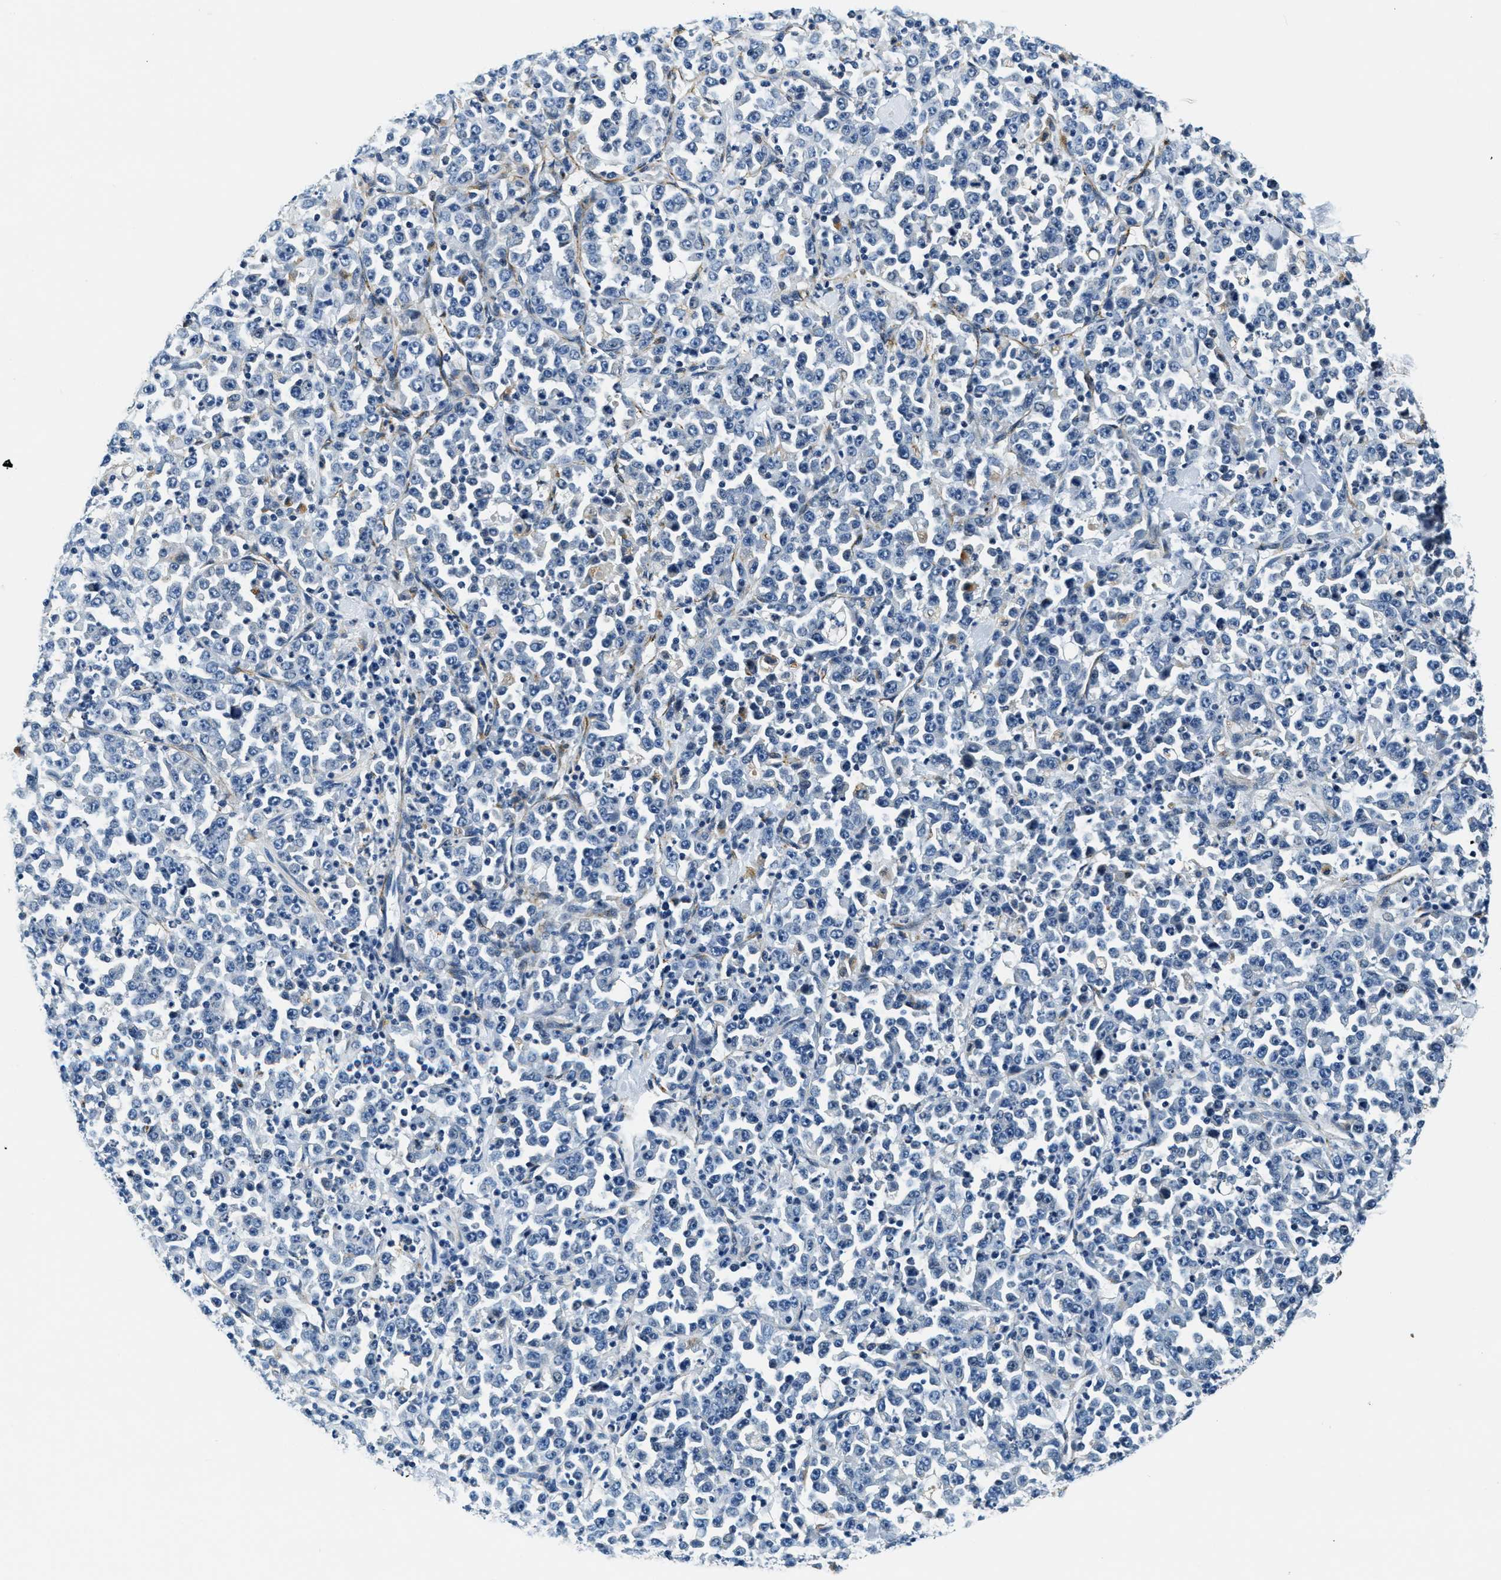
{"staining": {"intensity": "negative", "quantity": "none", "location": "none"}, "tissue": "stomach cancer", "cell_type": "Tumor cells", "image_type": "cancer", "snomed": [{"axis": "morphology", "description": "Normal tissue, NOS"}, {"axis": "morphology", "description": "Adenocarcinoma, NOS"}, {"axis": "topography", "description": "Stomach, upper"}, {"axis": "topography", "description": "Stomach"}], "caption": "The image reveals no significant staining in tumor cells of stomach cancer.", "gene": "GNS", "patient": {"sex": "male", "age": 59}}